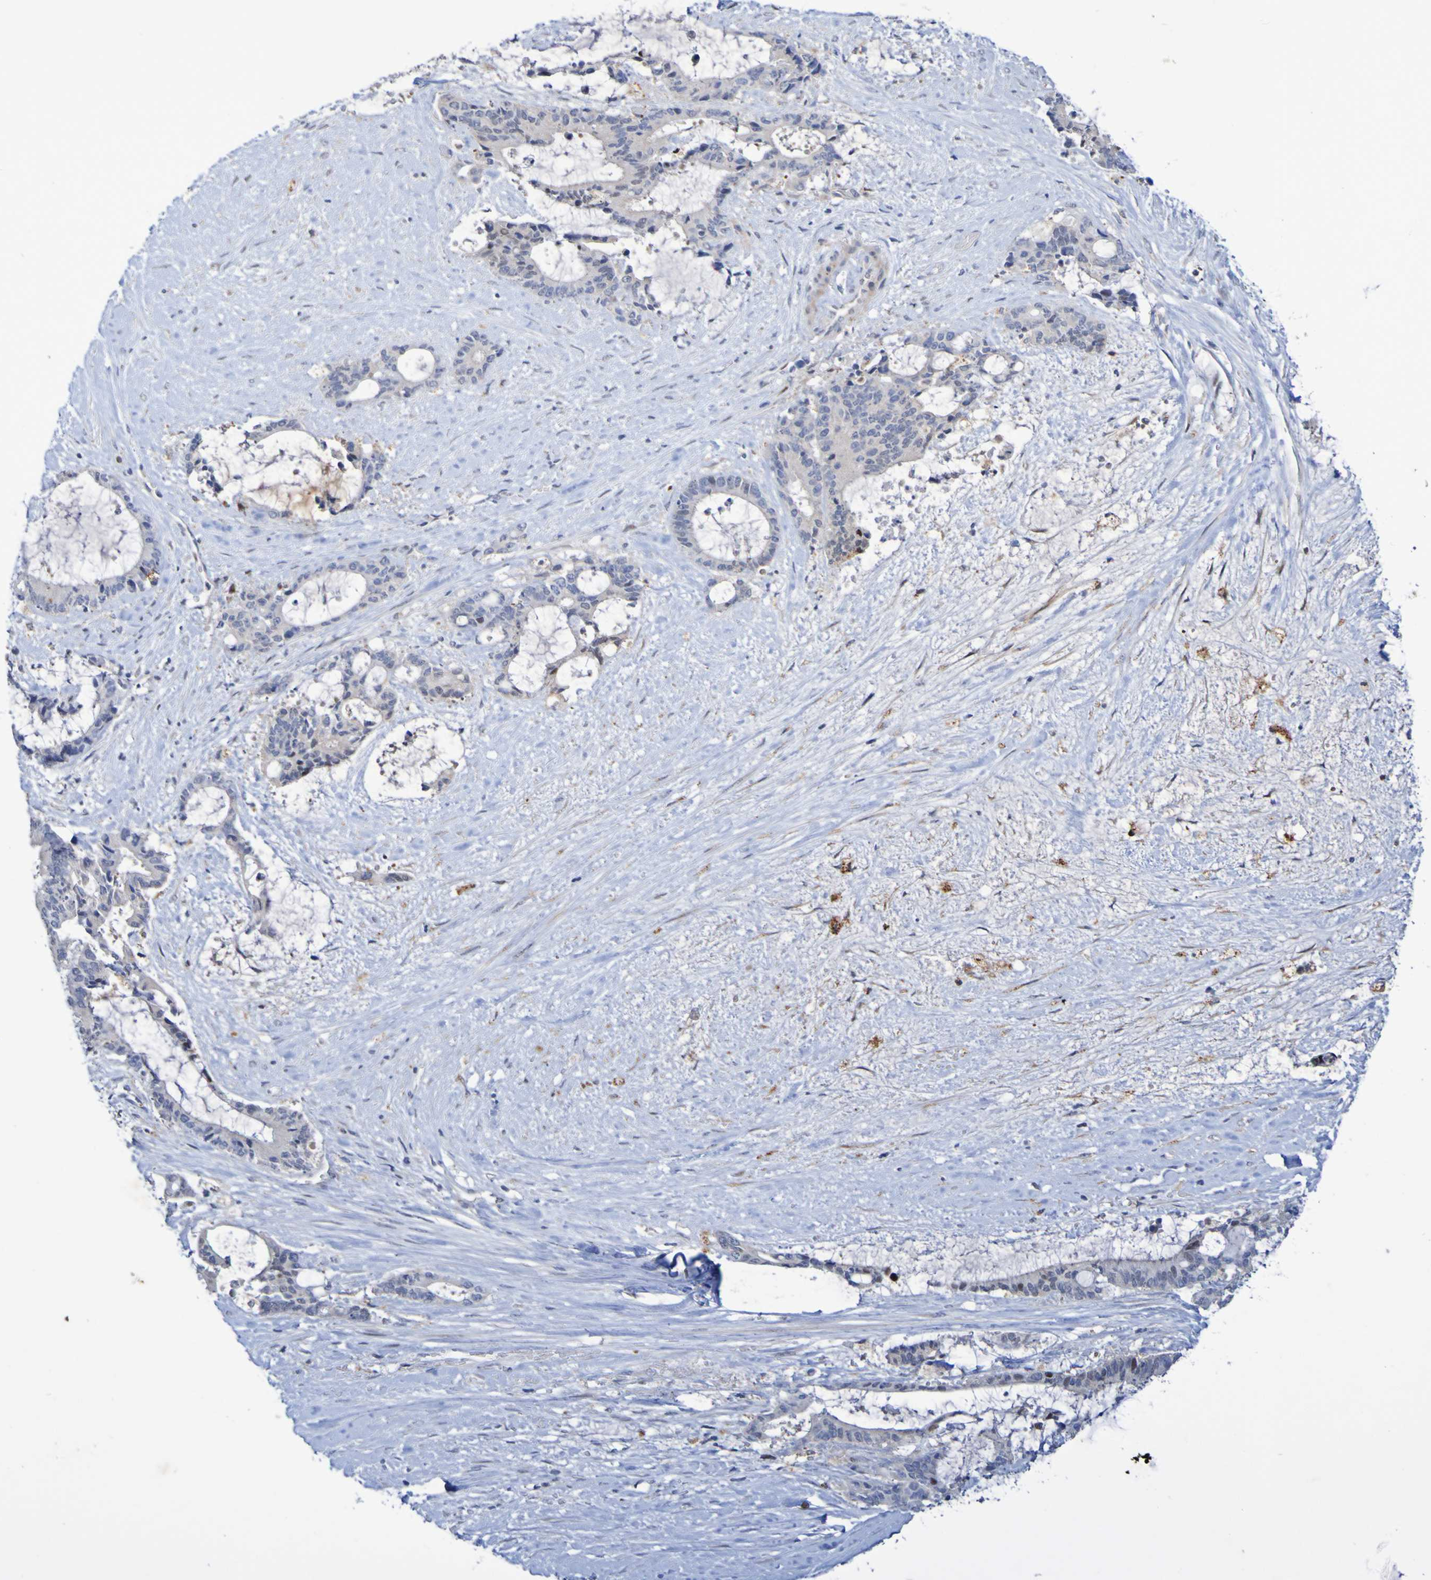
{"staining": {"intensity": "negative", "quantity": "none", "location": "none"}, "tissue": "liver cancer", "cell_type": "Tumor cells", "image_type": "cancer", "snomed": [{"axis": "morphology", "description": "Normal tissue, NOS"}, {"axis": "morphology", "description": "Cholangiocarcinoma"}, {"axis": "topography", "description": "Liver"}, {"axis": "topography", "description": "Peripheral nerve tissue"}], "caption": "A high-resolution micrograph shows immunohistochemistry staining of liver cancer (cholangiocarcinoma), which exhibits no significant positivity in tumor cells.", "gene": "FBP2", "patient": {"sex": "female", "age": 73}}